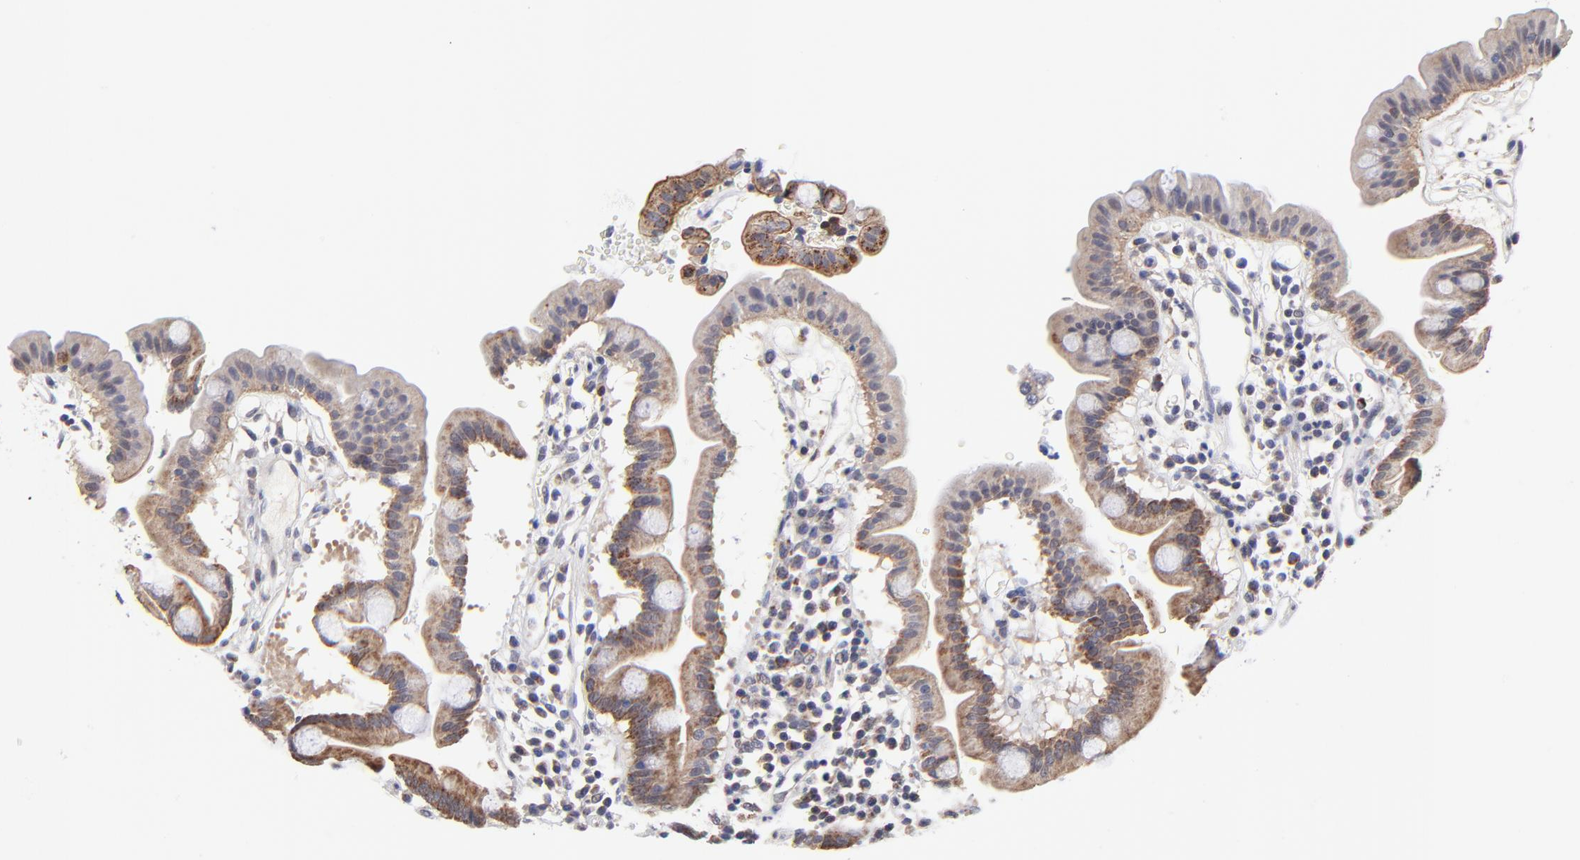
{"staining": {"intensity": "moderate", "quantity": ">75%", "location": "cytoplasmic/membranous"}, "tissue": "duodenum", "cell_type": "Glandular cells", "image_type": "normal", "snomed": [{"axis": "morphology", "description": "Normal tissue, NOS"}, {"axis": "topography", "description": "Duodenum"}], "caption": "Protein positivity by IHC demonstrates moderate cytoplasmic/membranous staining in approximately >75% of glandular cells in unremarkable duodenum.", "gene": "FBXL12", "patient": {"sex": "male", "age": 50}}